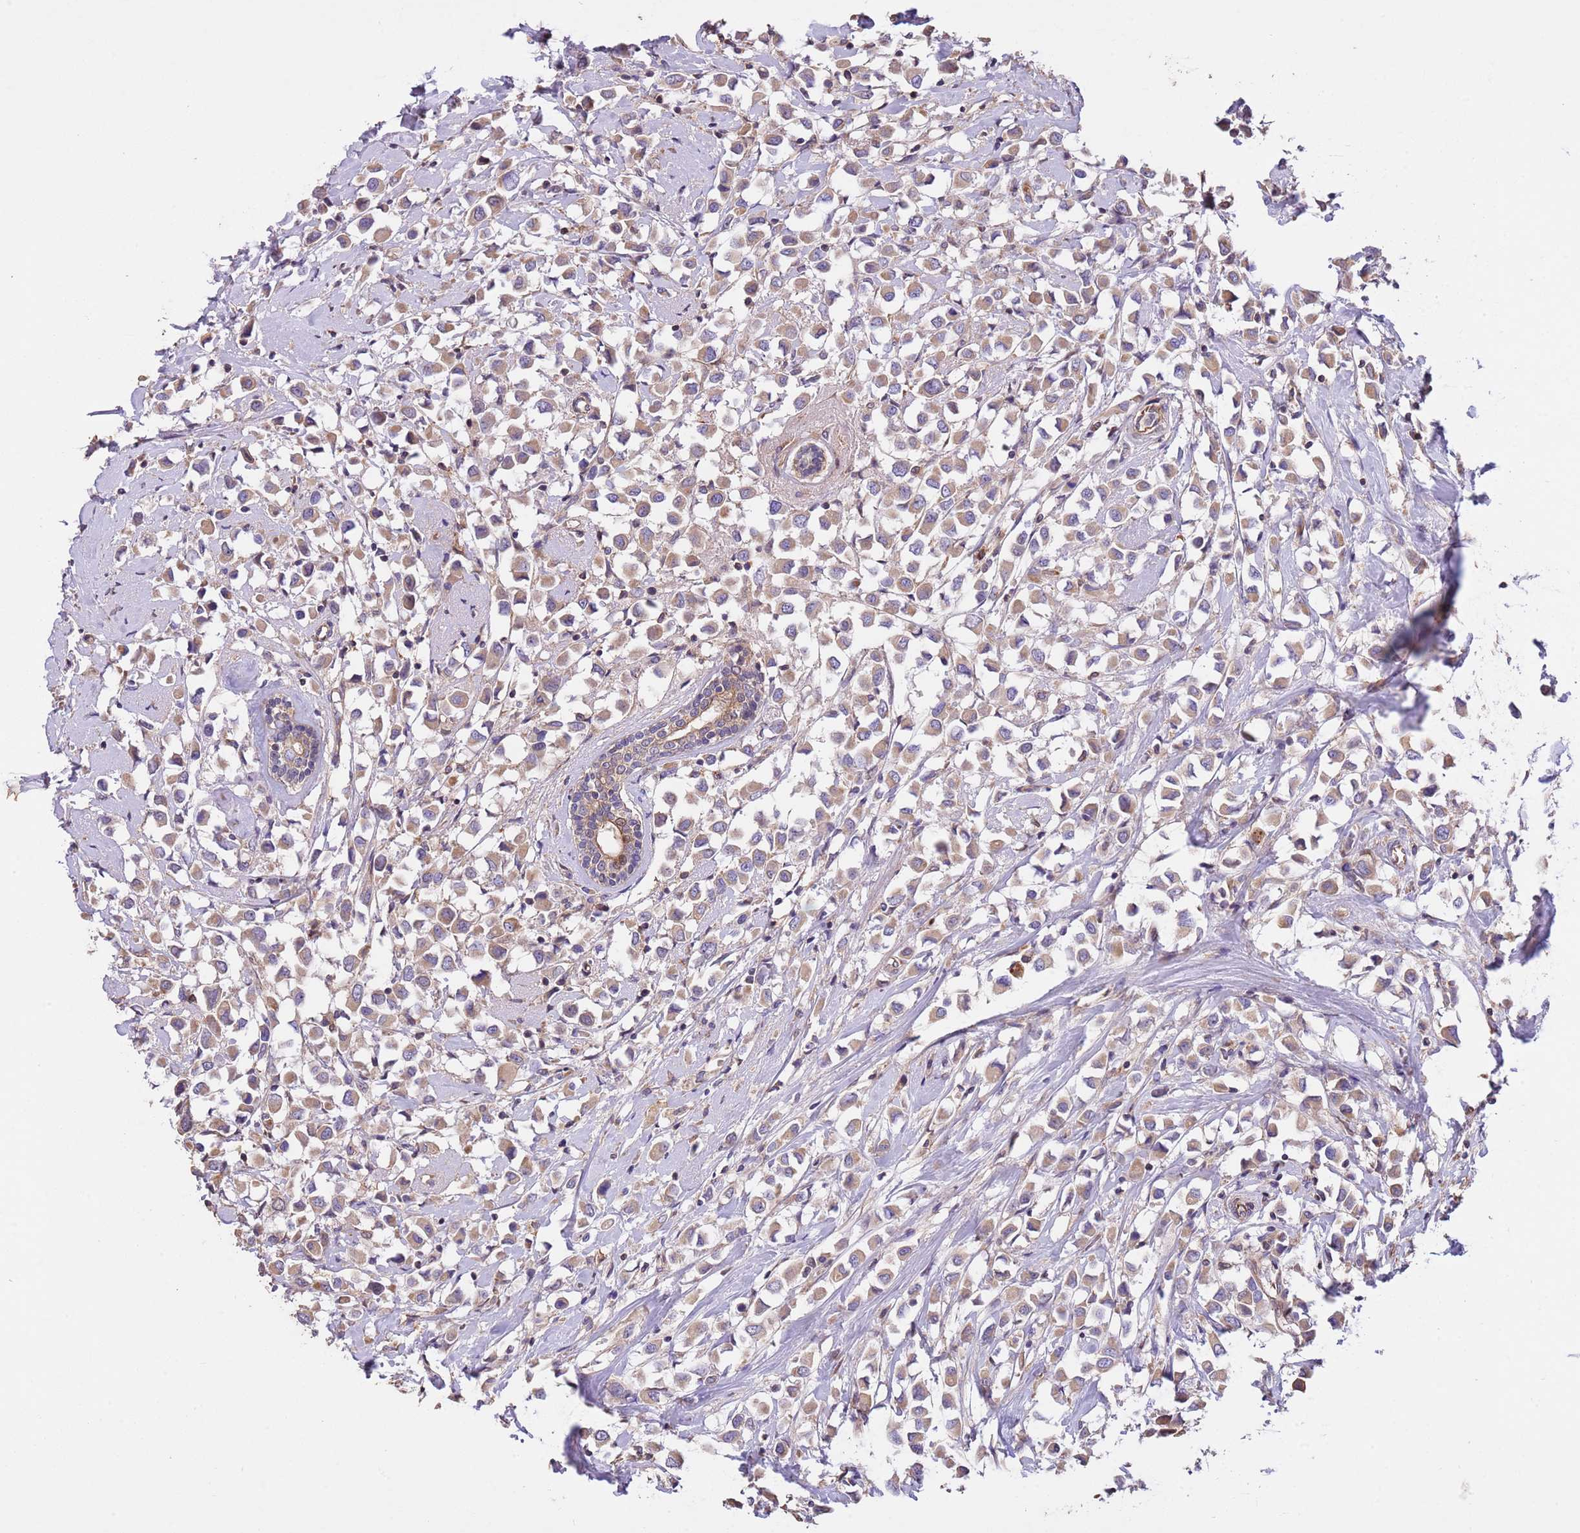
{"staining": {"intensity": "weak", "quantity": ">75%", "location": "cytoplasmic/membranous"}, "tissue": "breast cancer", "cell_type": "Tumor cells", "image_type": "cancer", "snomed": [{"axis": "morphology", "description": "Duct carcinoma"}, {"axis": "topography", "description": "Breast"}], "caption": "IHC (DAB) staining of infiltrating ductal carcinoma (breast) exhibits weak cytoplasmic/membranous protein expression in about >75% of tumor cells.", "gene": "FAM89B", "patient": {"sex": "female", "age": 61}}